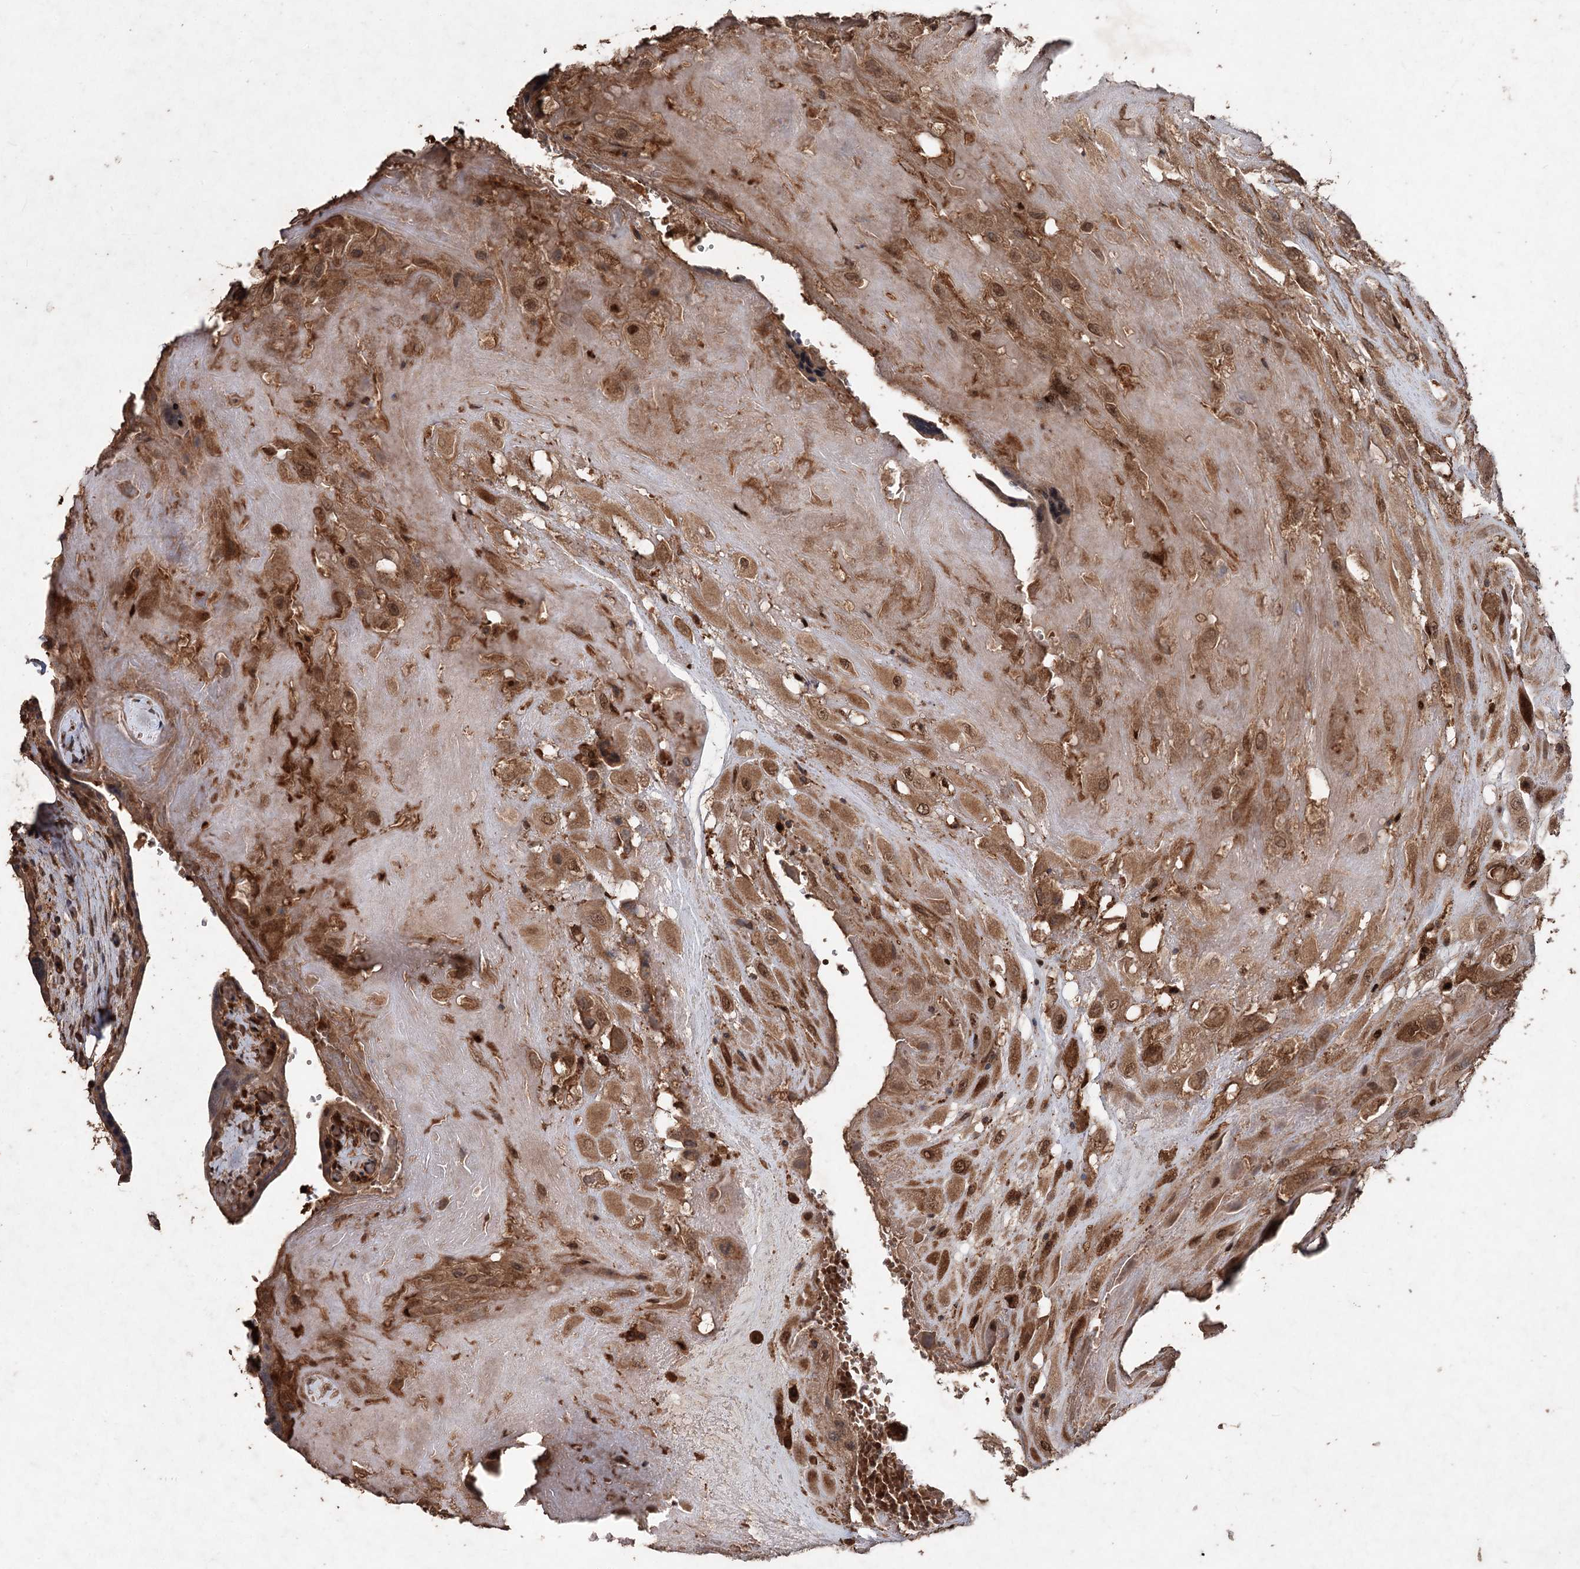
{"staining": {"intensity": "moderate", "quantity": ">75%", "location": "cytoplasmic/membranous,nuclear"}, "tissue": "placenta", "cell_type": "Decidual cells", "image_type": "normal", "snomed": [{"axis": "morphology", "description": "Normal tissue, NOS"}, {"axis": "topography", "description": "Placenta"}], "caption": "Placenta stained for a protein (brown) shows moderate cytoplasmic/membranous,nuclear positive expression in about >75% of decidual cells.", "gene": "FBXO7", "patient": {"sex": "female", "age": 37}}